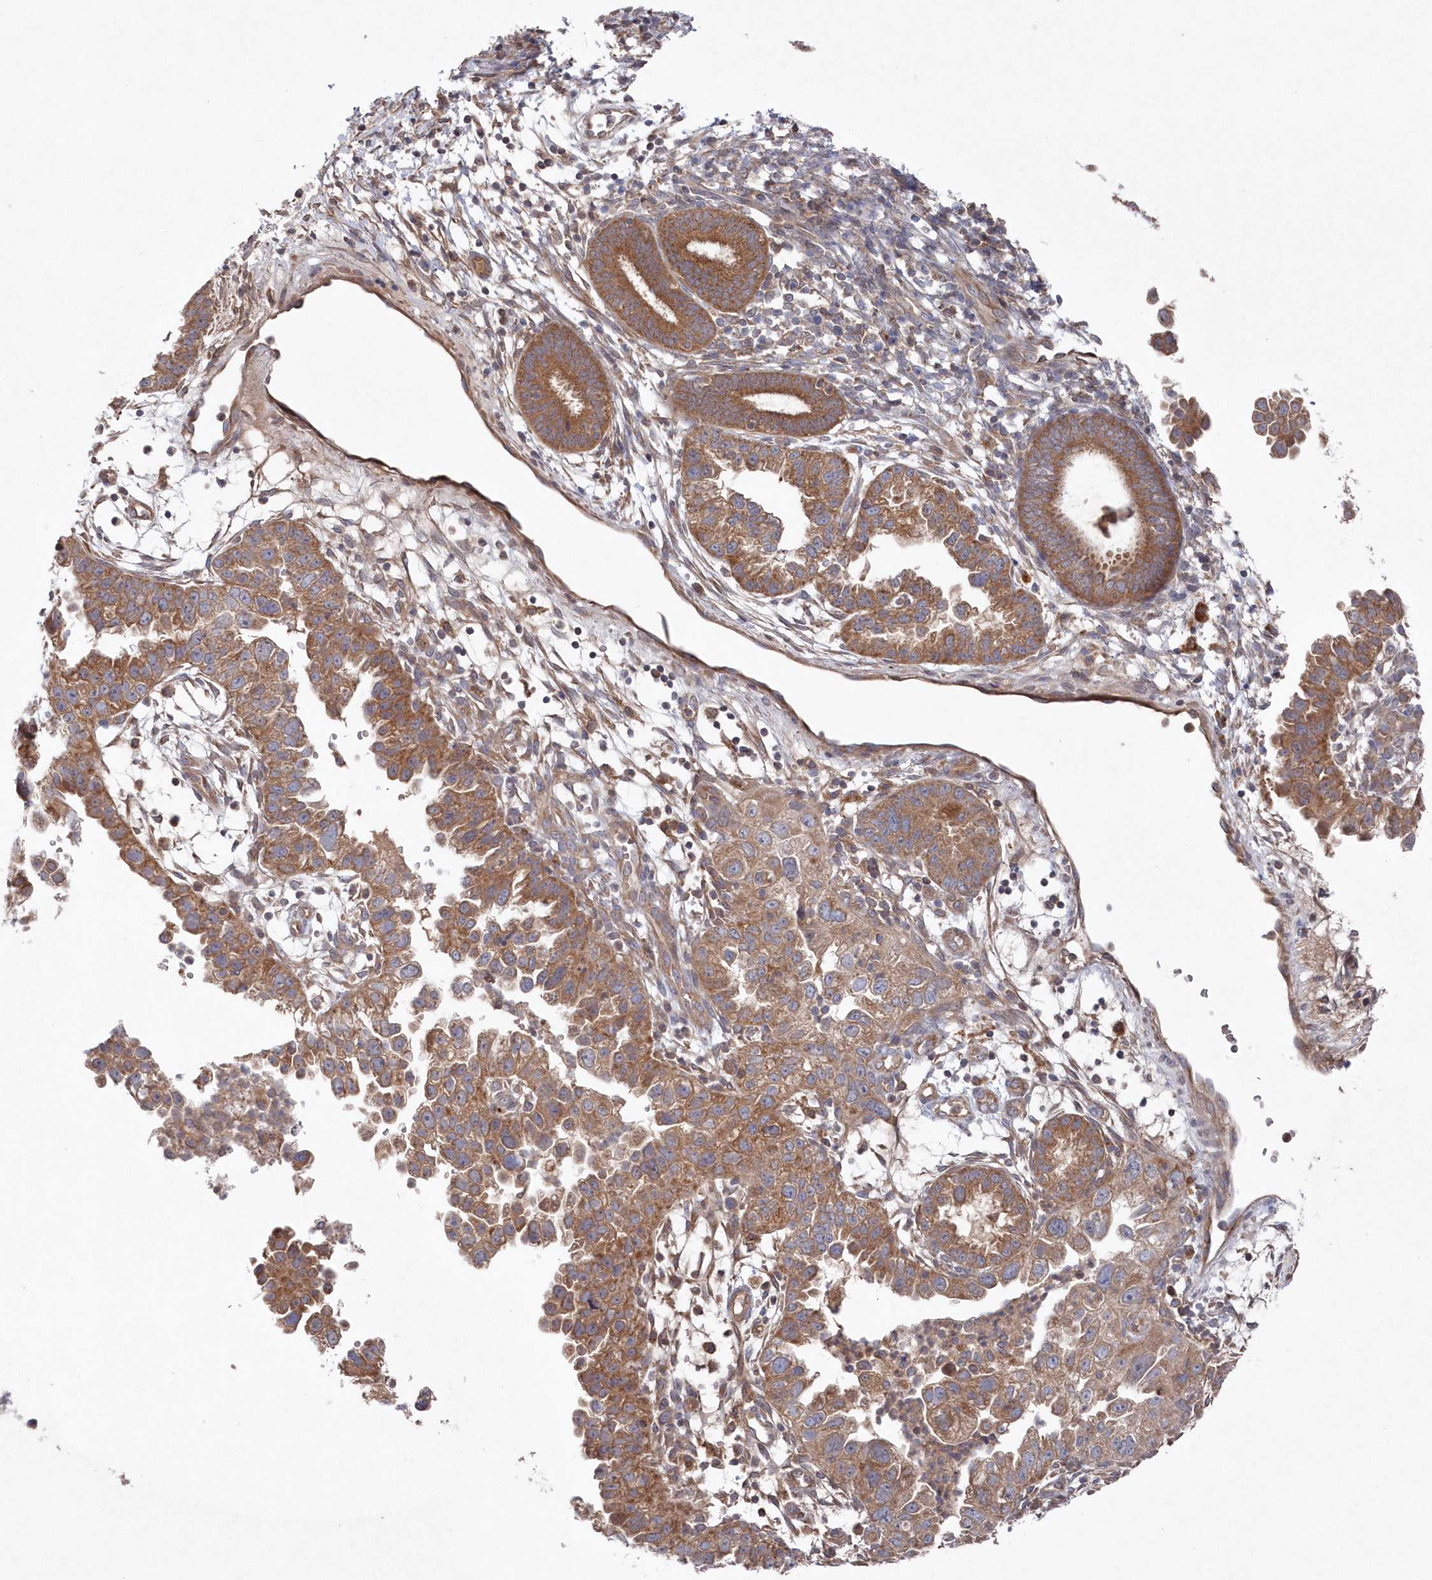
{"staining": {"intensity": "moderate", "quantity": ">75%", "location": "cytoplasmic/membranous"}, "tissue": "endometrial cancer", "cell_type": "Tumor cells", "image_type": "cancer", "snomed": [{"axis": "morphology", "description": "Adenocarcinoma, NOS"}, {"axis": "topography", "description": "Endometrium"}], "caption": "Adenocarcinoma (endometrial) stained with DAB (3,3'-diaminobenzidine) immunohistochemistry displays medium levels of moderate cytoplasmic/membranous positivity in about >75% of tumor cells.", "gene": "ASNSD1", "patient": {"sex": "female", "age": 85}}